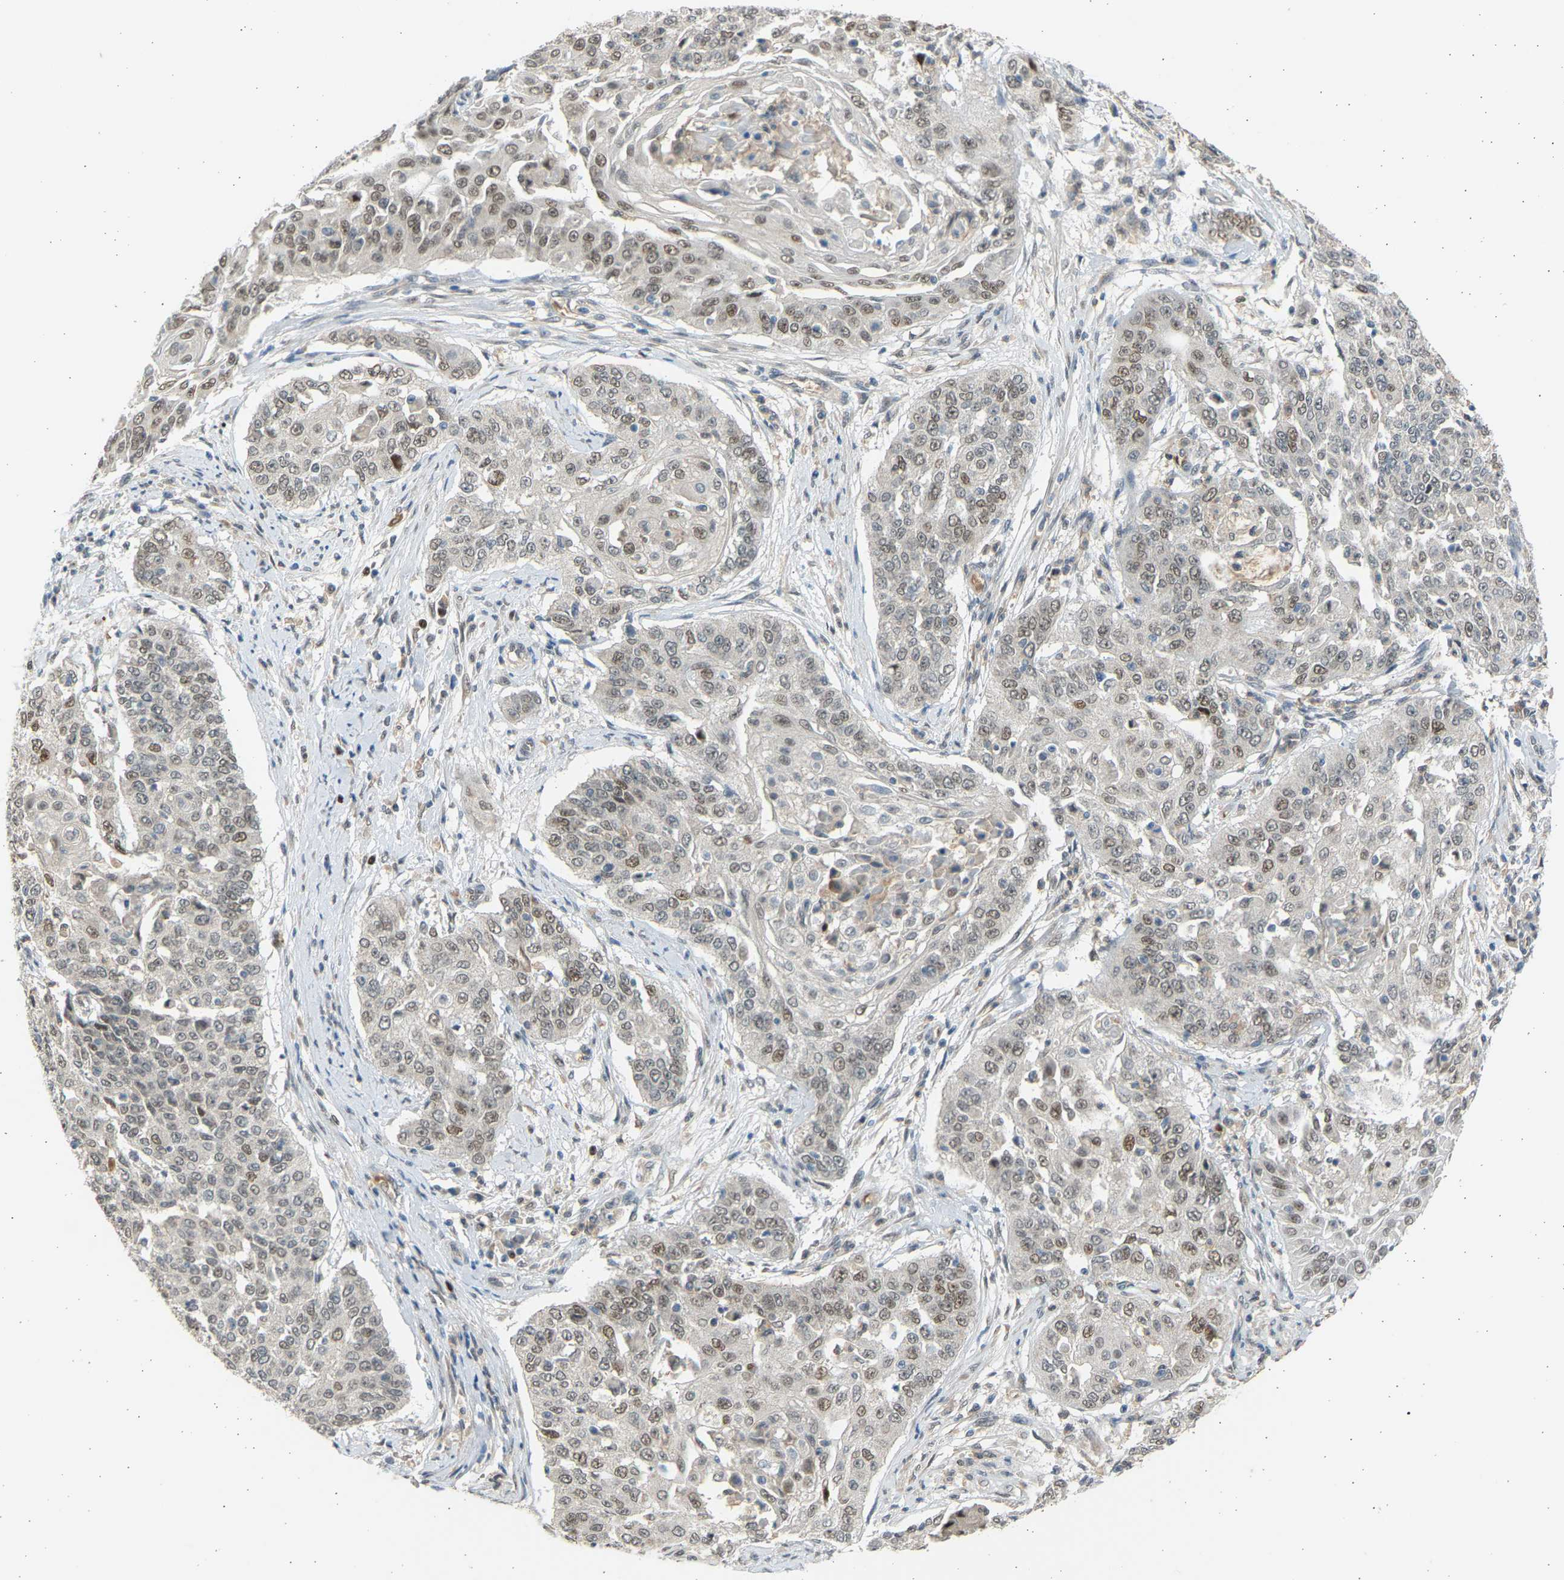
{"staining": {"intensity": "weak", "quantity": ">75%", "location": "nuclear"}, "tissue": "cervical cancer", "cell_type": "Tumor cells", "image_type": "cancer", "snomed": [{"axis": "morphology", "description": "Squamous cell carcinoma, NOS"}, {"axis": "topography", "description": "Cervix"}], "caption": "Brown immunohistochemical staining in cervical cancer exhibits weak nuclear staining in about >75% of tumor cells. The staining was performed using DAB (3,3'-diaminobenzidine), with brown indicating positive protein expression. Nuclei are stained blue with hematoxylin.", "gene": "BIRC2", "patient": {"sex": "female", "age": 33}}